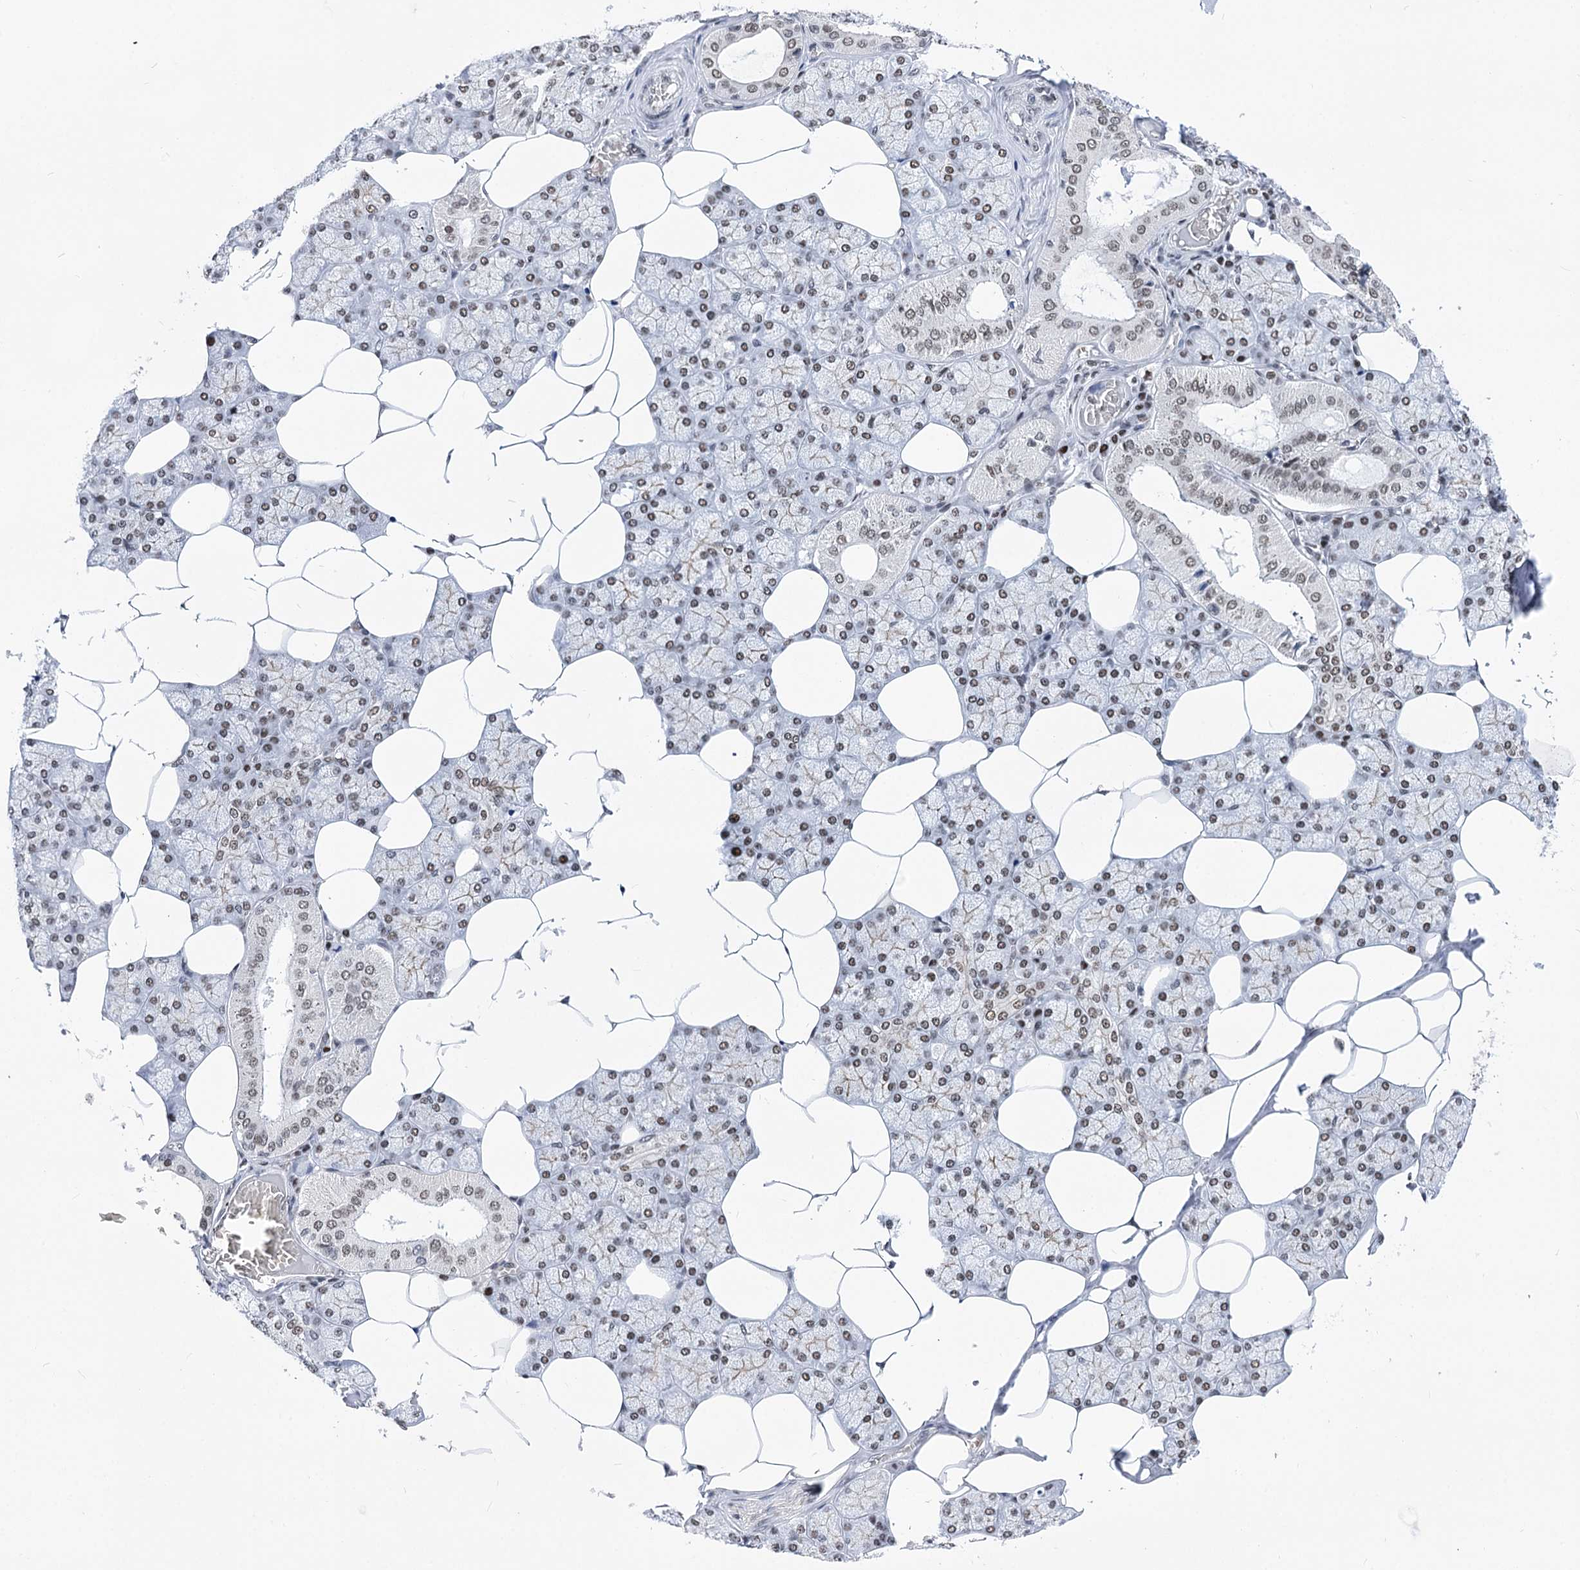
{"staining": {"intensity": "weak", "quantity": "25%-75%", "location": "cytoplasmic/membranous,nuclear"}, "tissue": "salivary gland", "cell_type": "Glandular cells", "image_type": "normal", "snomed": [{"axis": "morphology", "description": "Normal tissue, NOS"}, {"axis": "topography", "description": "Salivary gland"}], "caption": "Protein staining exhibits weak cytoplasmic/membranous,nuclear positivity in approximately 25%-75% of glandular cells in unremarkable salivary gland.", "gene": "POU4F3", "patient": {"sex": "male", "age": 62}}